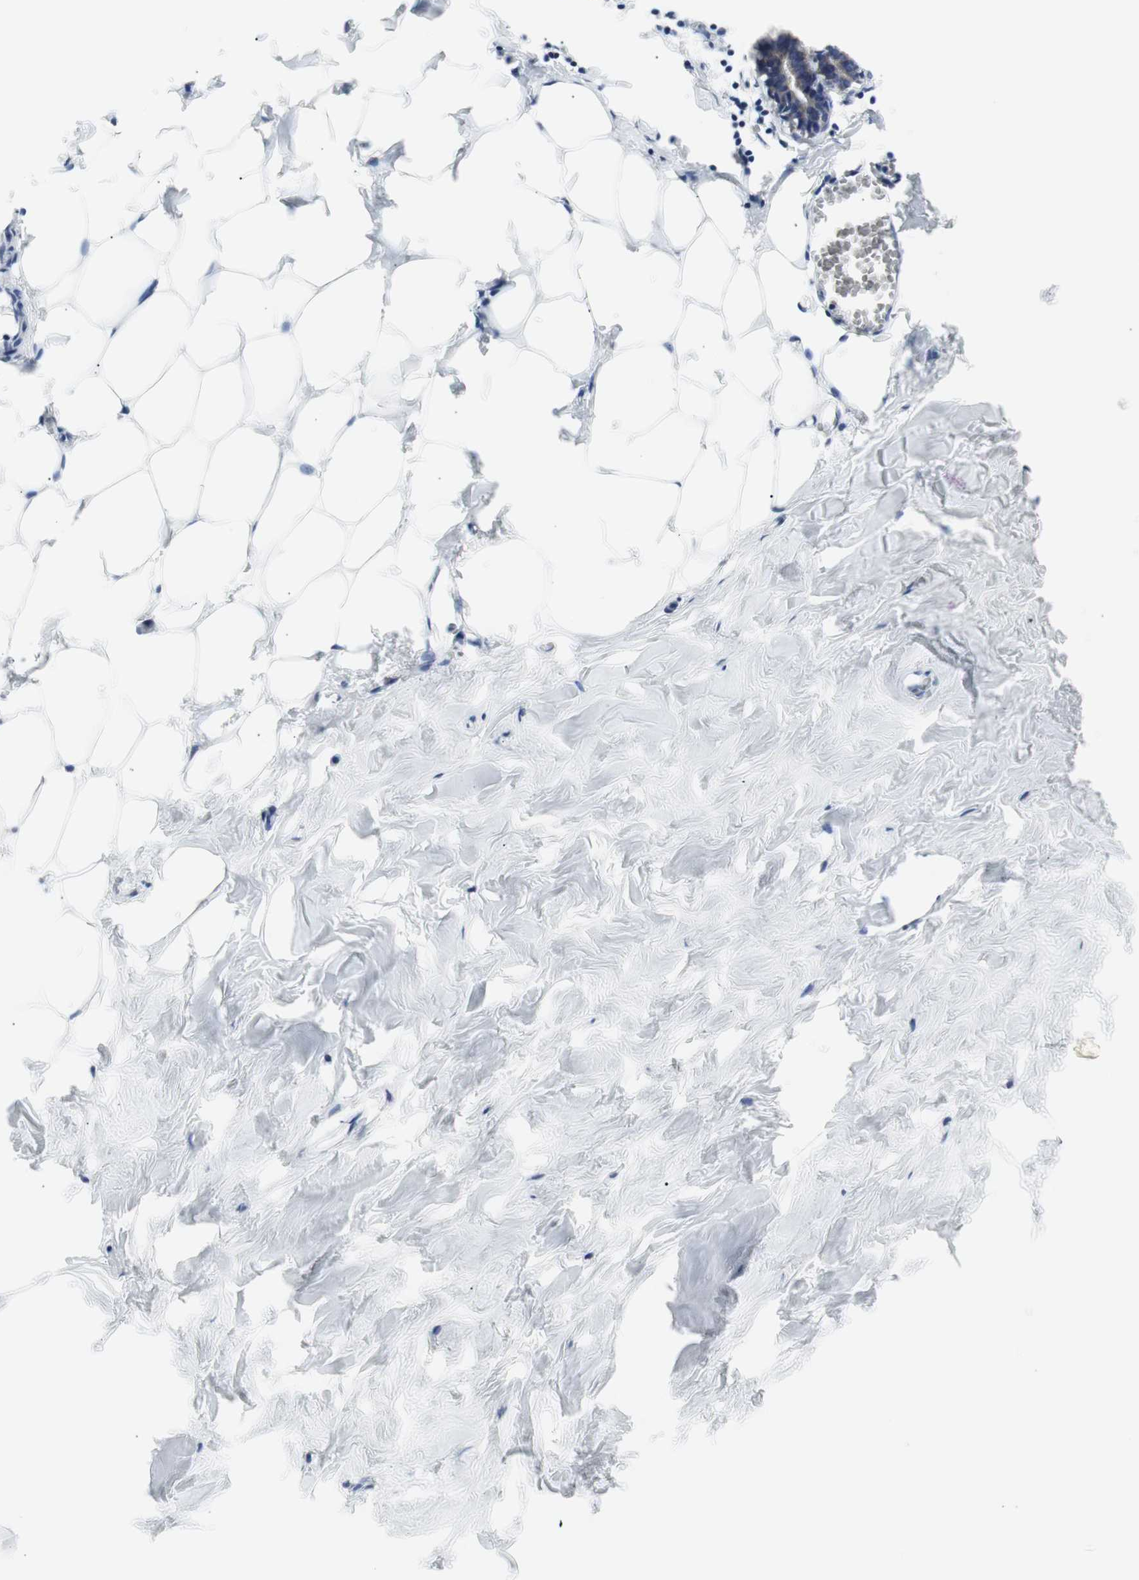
{"staining": {"intensity": "negative", "quantity": "none", "location": "none"}, "tissue": "breast", "cell_type": "Adipocytes", "image_type": "normal", "snomed": [{"axis": "morphology", "description": "Normal tissue, NOS"}, {"axis": "topography", "description": "Breast"}], "caption": "Immunohistochemistry image of unremarkable breast stained for a protein (brown), which displays no positivity in adipocytes.", "gene": "PRMT5", "patient": {"sex": "female", "age": 27}}